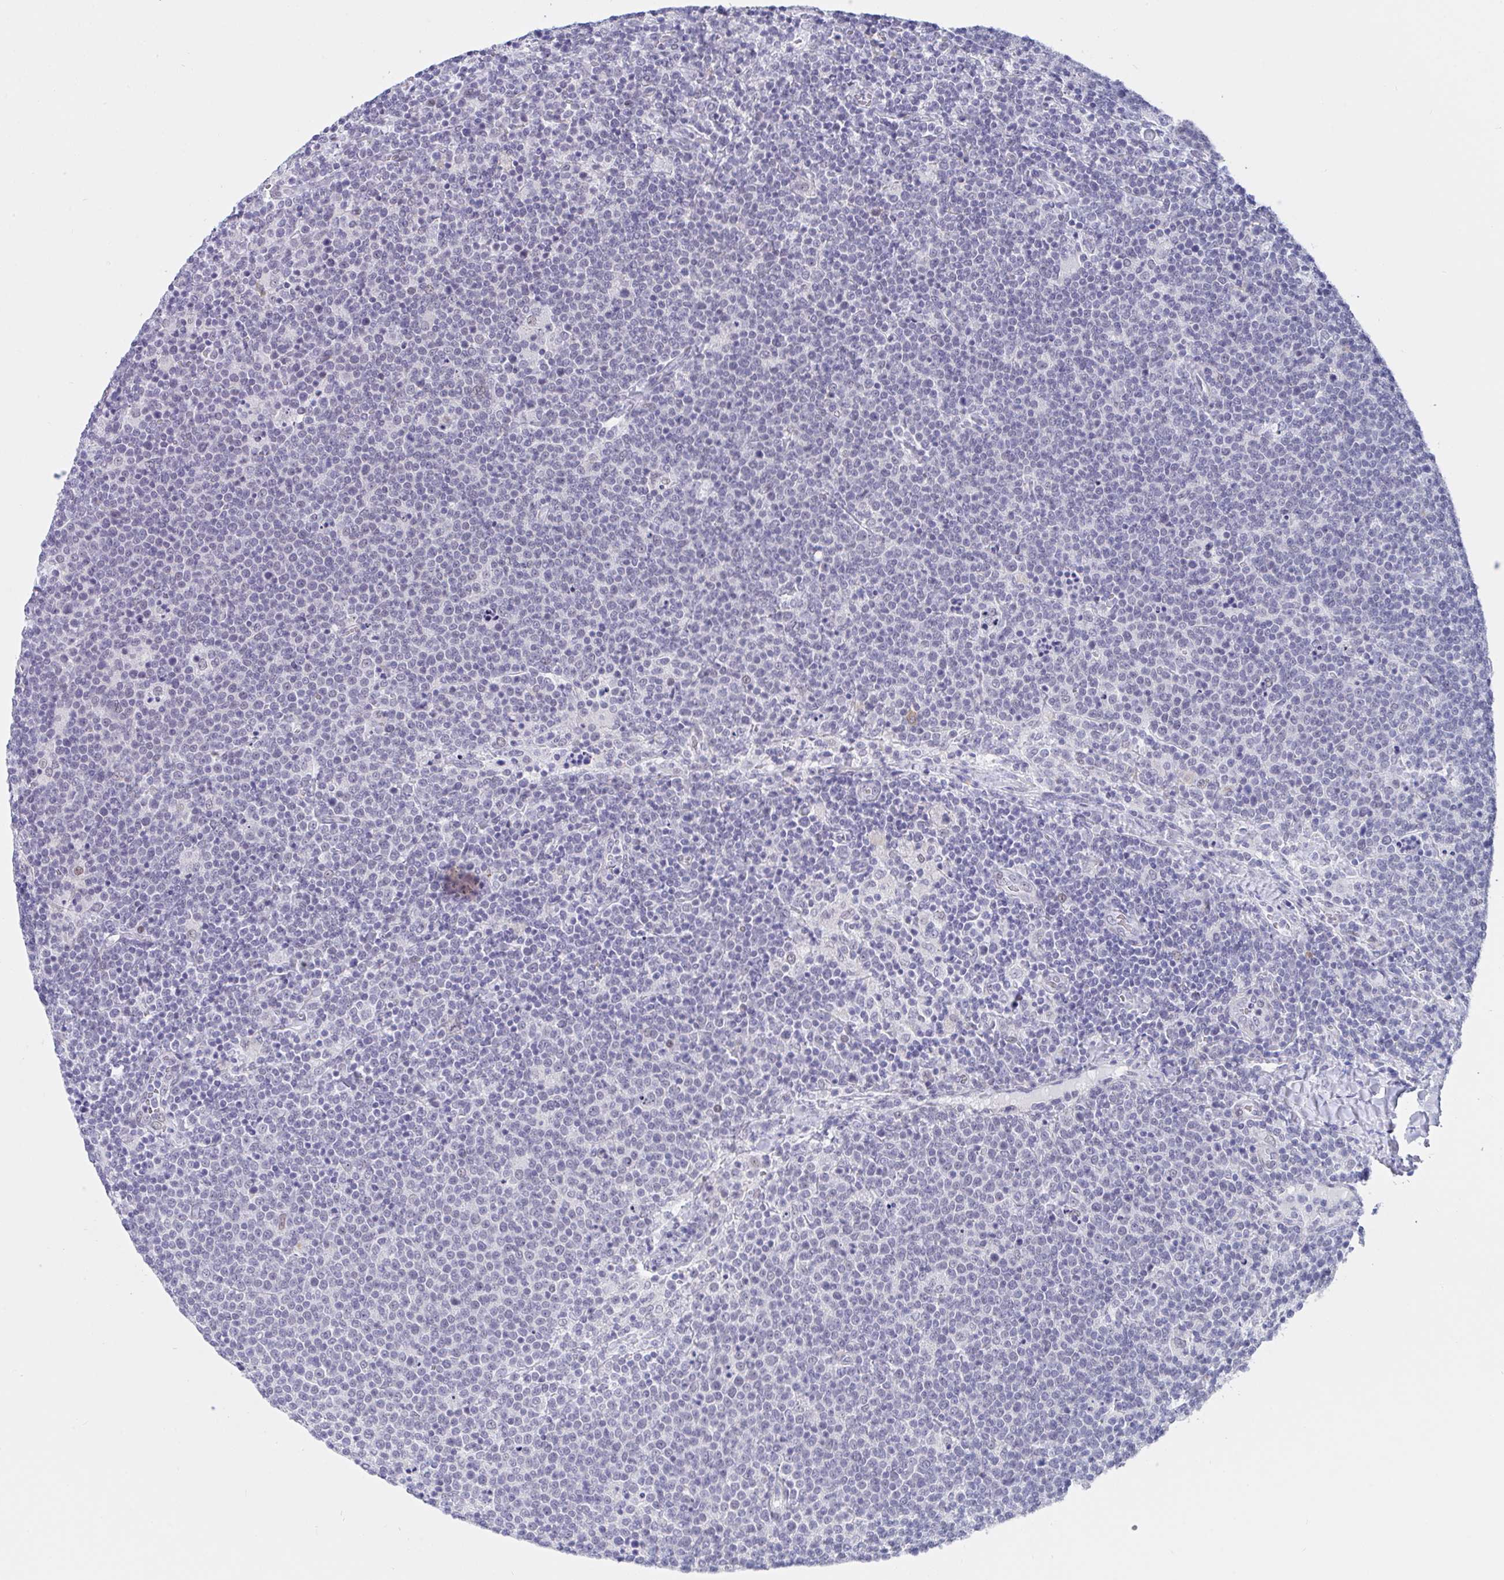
{"staining": {"intensity": "negative", "quantity": "none", "location": "none"}, "tissue": "lymphoma", "cell_type": "Tumor cells", "image_type": "cancer", "snomed": [{"axis": "morphology", "description": "Malignant lymphoma, non-Hodgkin's type, High grade"}, {"axis": "topography", "description": "Lymph node"}], "caption": "This is a micrograph of IHC staining of high-grade malignant lymphoma, non-Hodgkin's type, which shows no positivity in tumor cells.", "gene": "FBXL22", "patient": {"sex": "male", "age": 61}}